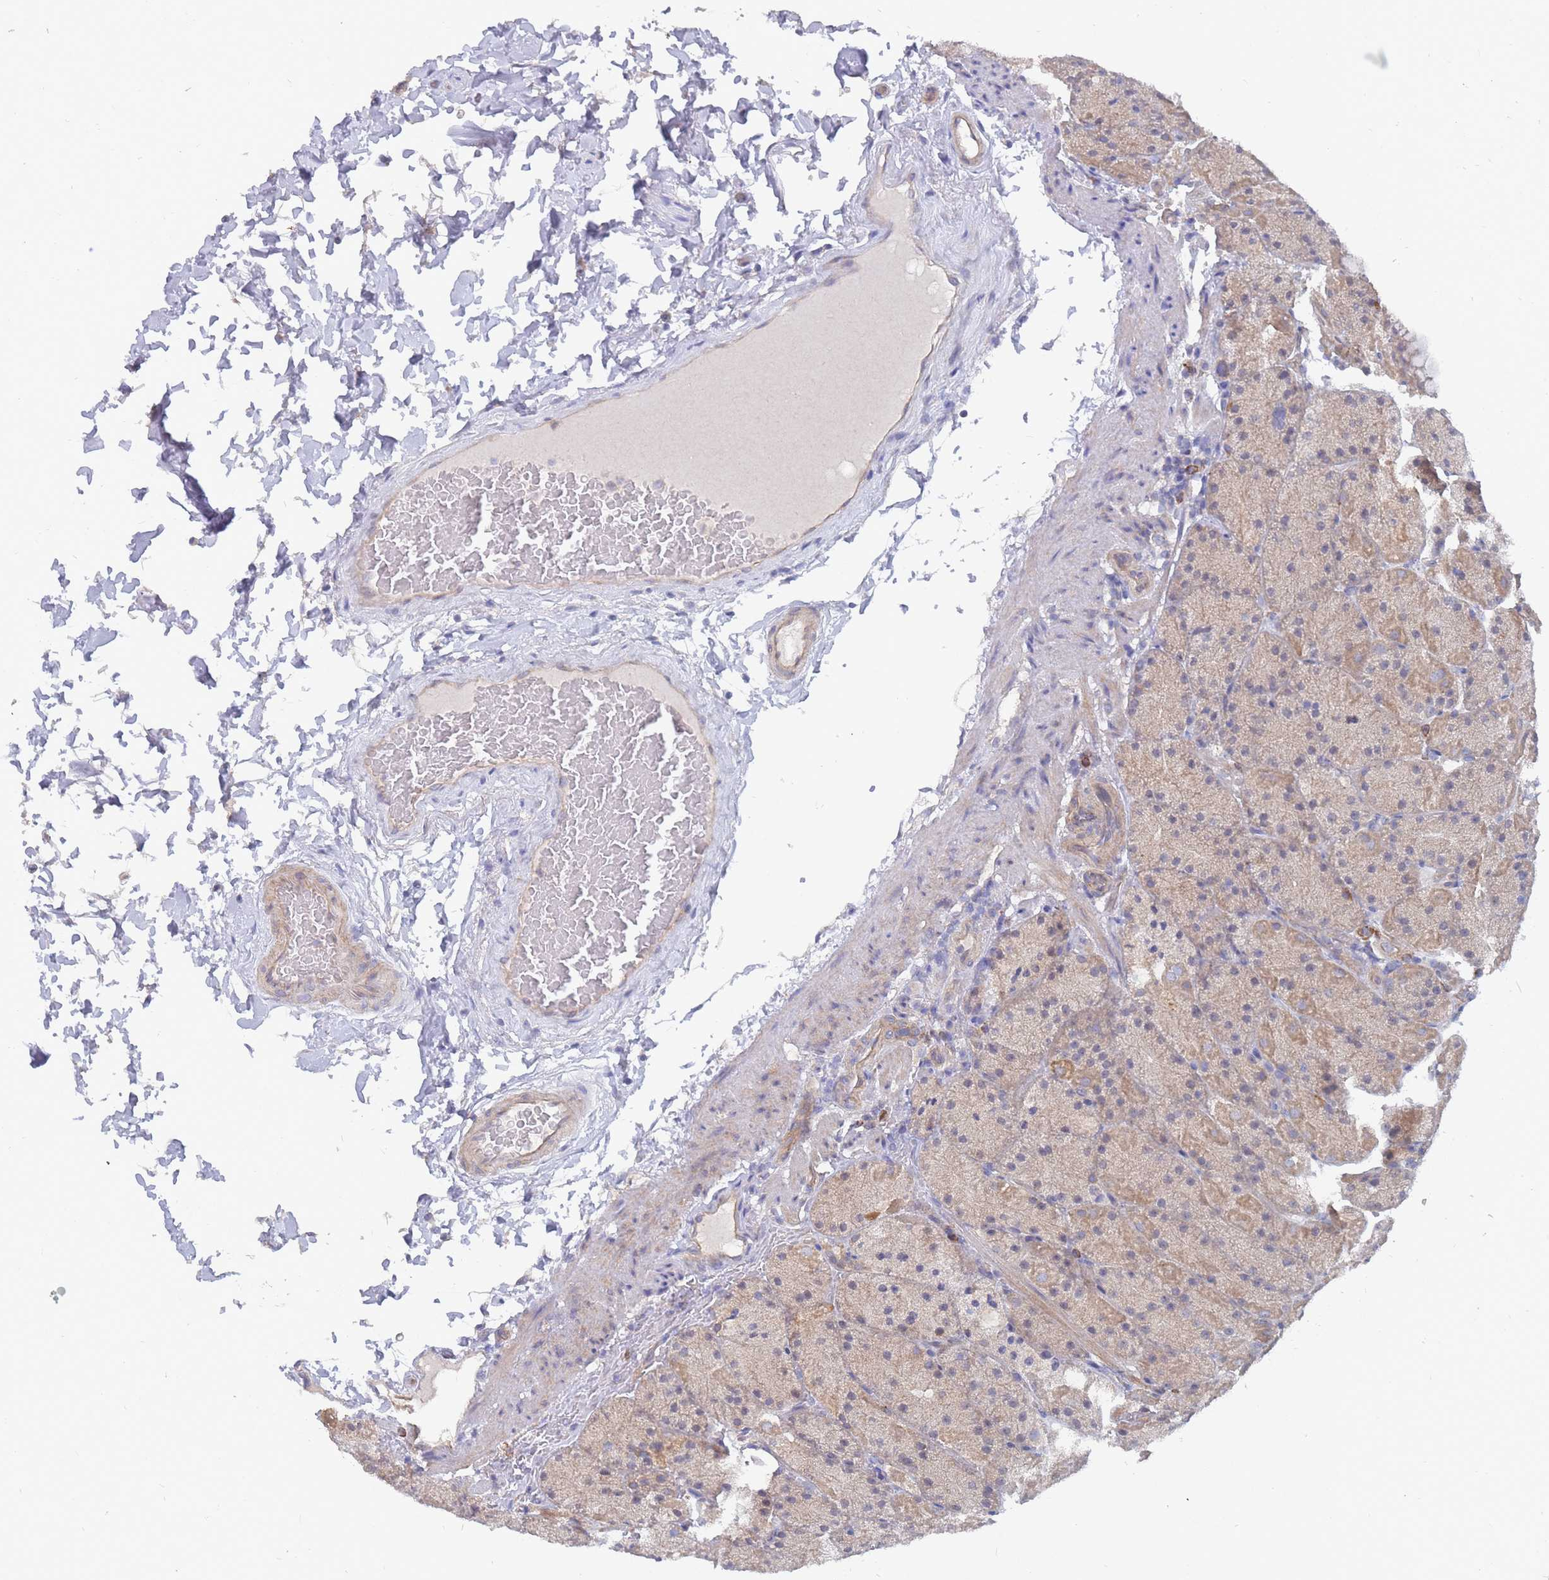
{"staining": {"intensity": "weak", "quantity": "25%-75%", "location": "cytoplasmic/membranous"}, "tissue": "stomach", "cell_type": "Glandular cells", "image_type": "normal", "snomed": [{"axis": "morphology", "description": "Normal tissue, NOS"}, {"axis": "topography", "description": "Stomach, upper"}, {"axis": "topography", "description": "Stomach, lower"}], "caption": "Protein staining displays weak cytoplasmic/membranous positivity in about 25%-75% of glandular cells in unremarkable stomach. The staining was performed using DAB, with brown indicating positive protein expression. Nuclei are stained blue with hematoxylin.", "gene": "NUB1", "patient": {"sex": "male", "age": 67}}